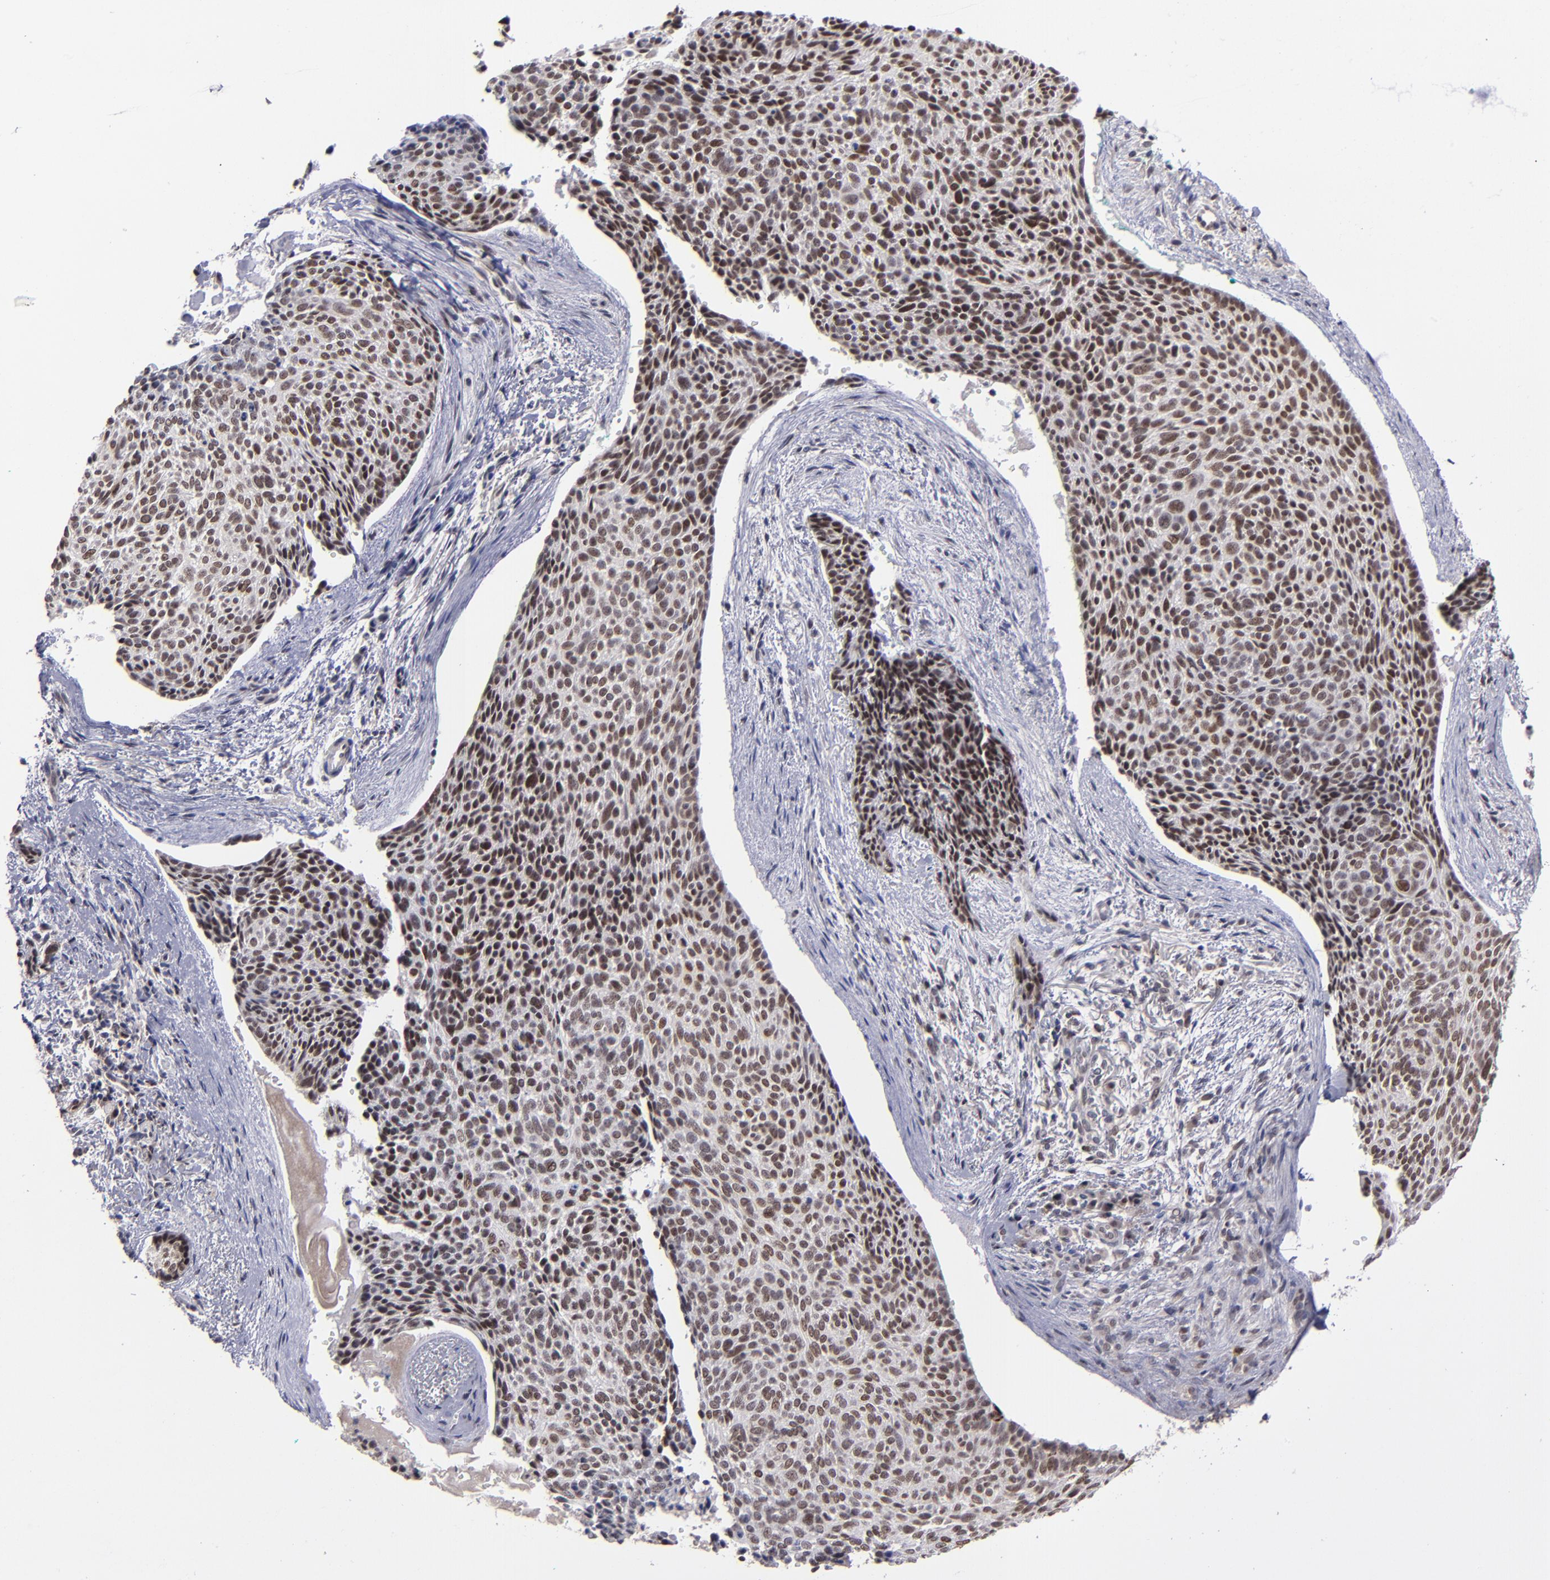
{"staining": {"intensity": "moderate", "quantity": ">75%", "location": "nuclear"}, "tissue": "skin cancer", "cell_type": "Tumor cells", "image_type": "cancer", "snomed": [{"axis": "morphology", "description": "Normal tissue, NOS"}, {"axis": "morphology", "description": "Basal cell carcinoma"}, {"axis": "topography", "description": "Skin"}], "caption": "Skin basal cell carcinoma stained with IHC reveals moderate nuclear expression in approximately >75% of tumor cells. Immunohistochemistry stains the protein in brown and the nuclei are stained blue.", "gene": "RREB1", "patient": {"sex": "female", "age": 57}}